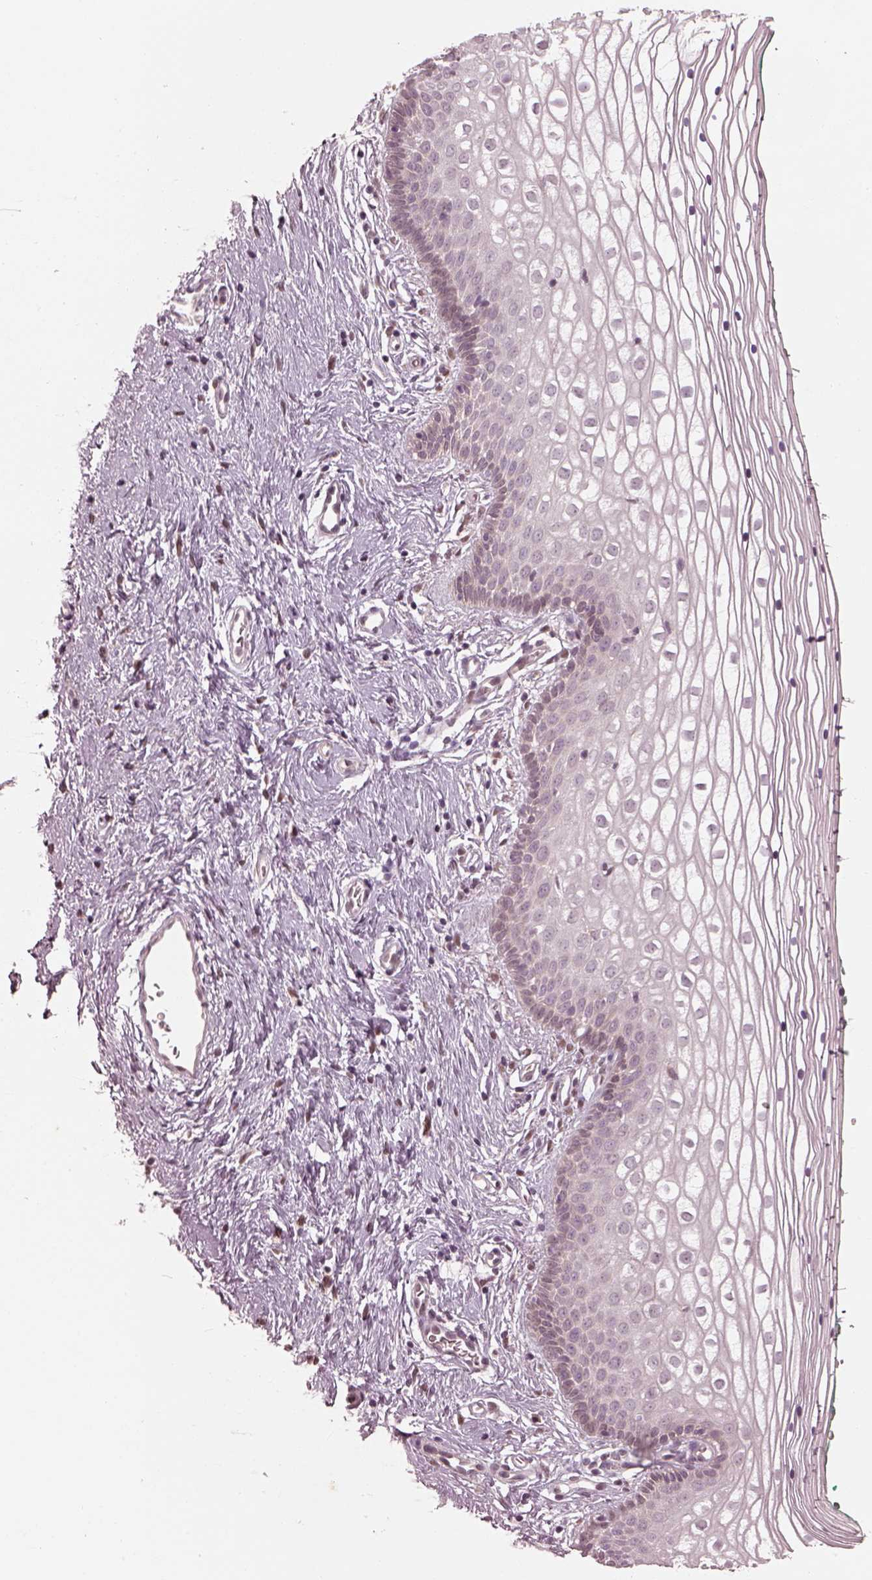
{"staining": {"intensity": "negative", "quantity": "none", "location": "none"}, "tissue": "vagina", "cell_type": "Squamous epithelial cells", "image_type": "normal", "snomed": [{"axis": "morphology", "description": "Normal tissue, NOS"}, {"axis": "topography", "description": "Vagina"}], "caption": "Immunohistochemistry (IHC) photomicrograph of benign vagina stained for a protein (brown), which exhibits no staining in squamous epithelial cells. (Stains: DAB IHC with hematoxylin counter stain, Microscopy: brightfield microscopy at high magnification).", "gene": "IQCB1", "patient": {"sex": "female", "age": 36}}